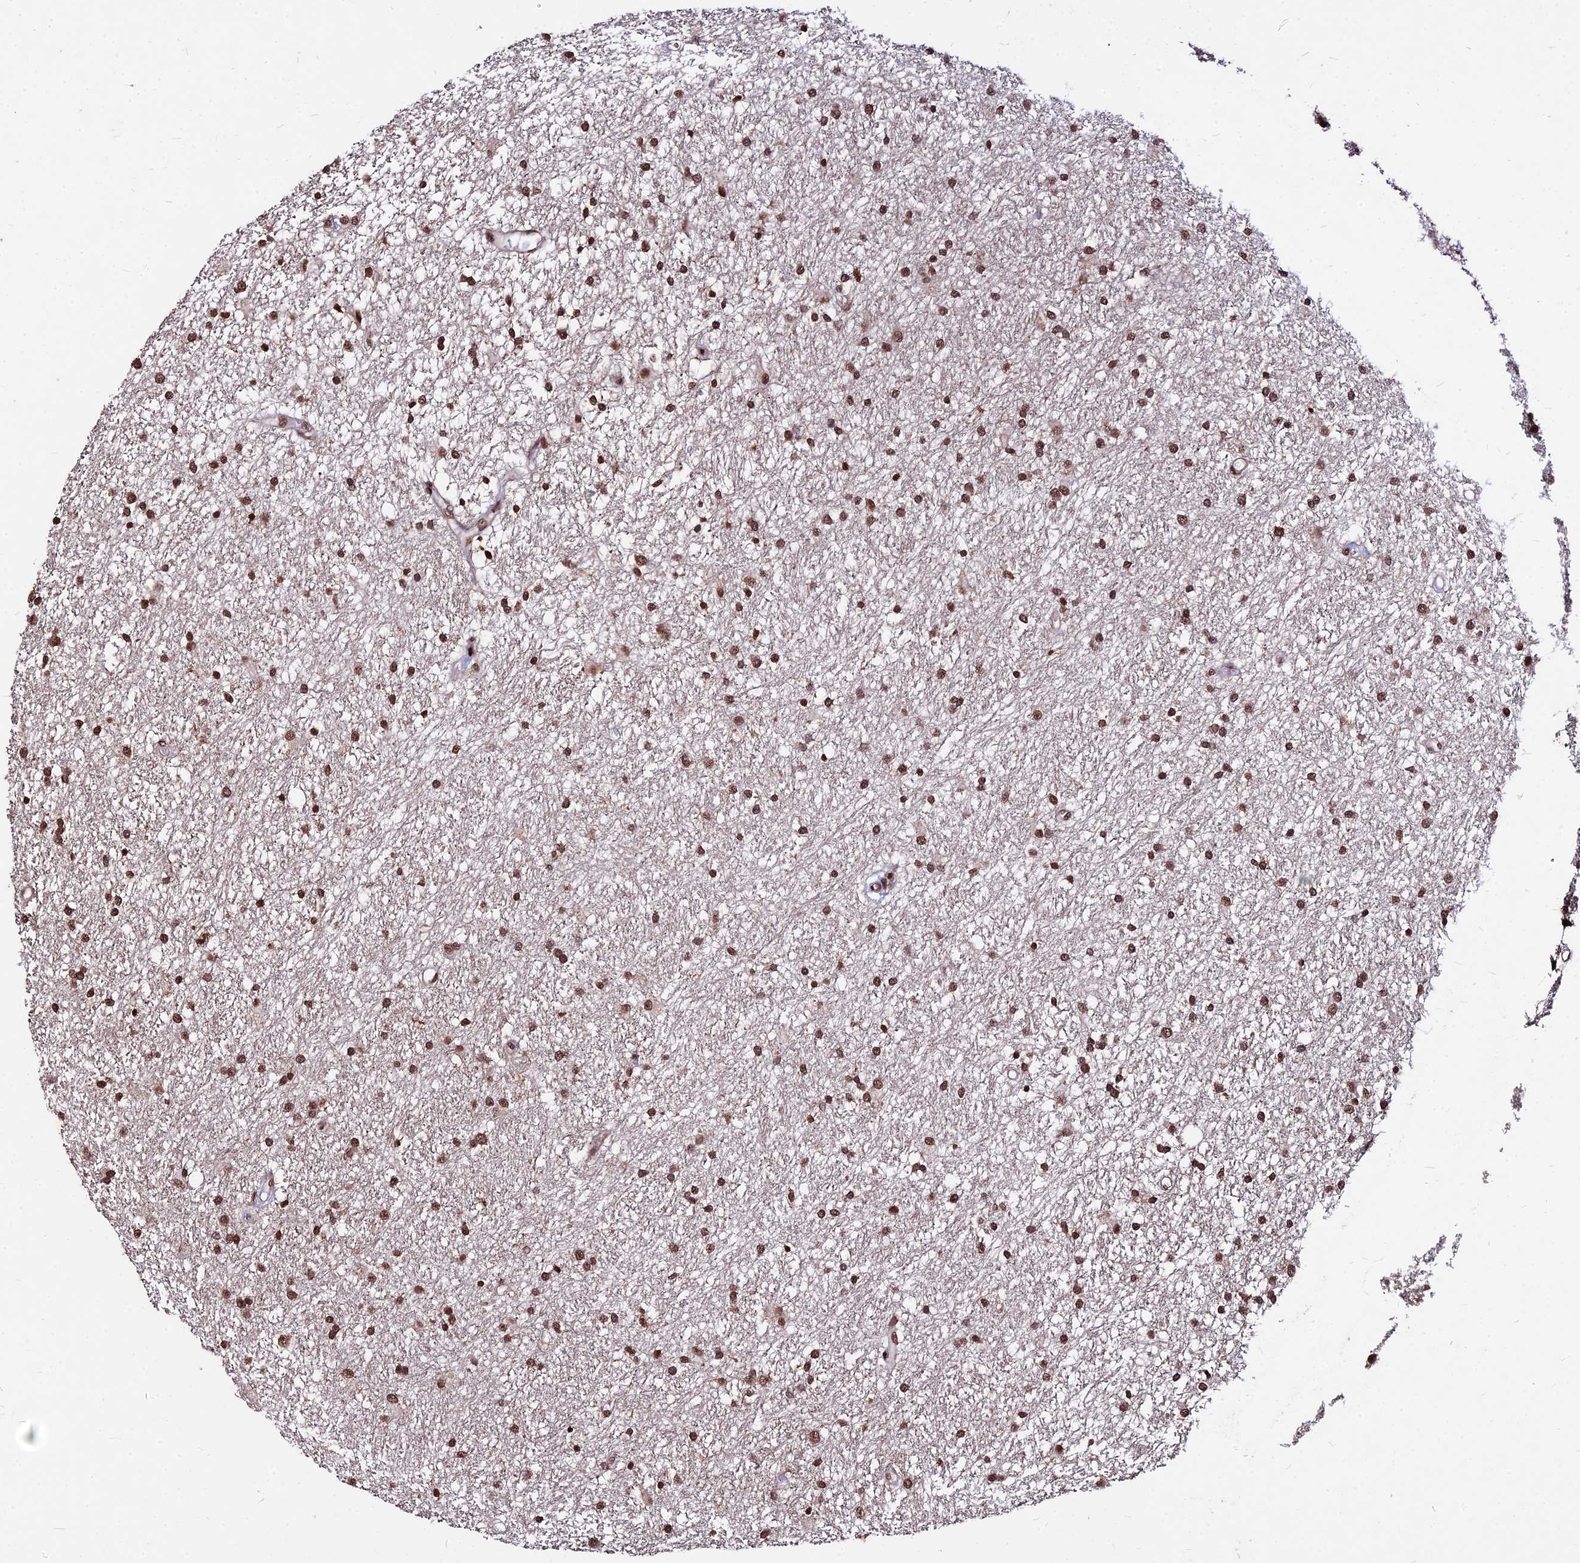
{"staining": {"intensity": "moderate", "quantity": ">75%", "location": "nuclear"}, "tissue": "glioma", "cell_type": "Tumor cells", "image_type": "cancer", "snomed": [{"axis": "morphology", "description": "Glioma, malignant, High grade"}, {"axis": "topography", "description": "Brain"}], "caption": "Protein staining of glioma tissue shows moderate nuclear staining in approximately >75% of tumor cells.", "gene": "ZBED4", "patient": {"sex": "male", "age": 77}}